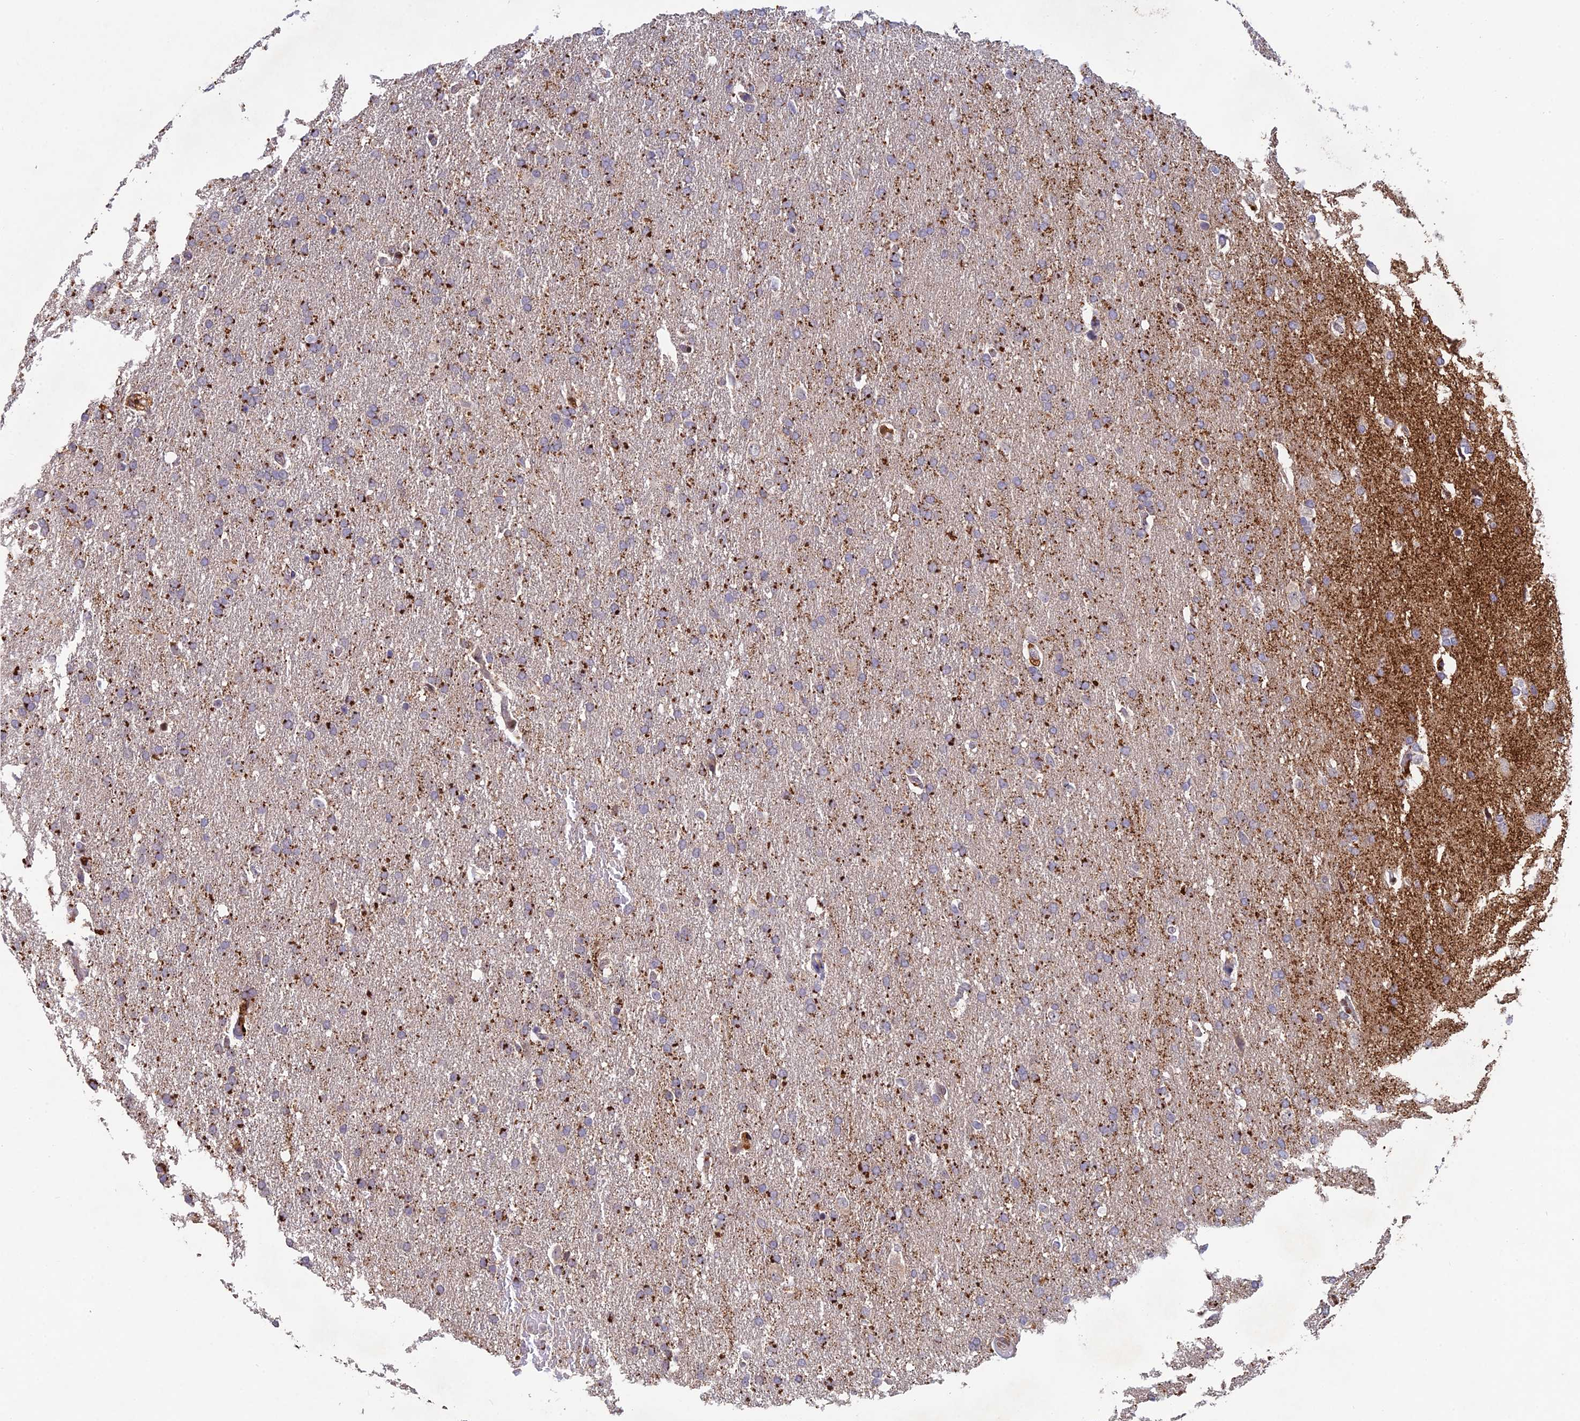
{"staining": {"intensity": "strong", "quantity": "25%-75%", "location": "cytoplasmic/membranous"}, "tissue": "glioma", "cell_type": "Tumor cells", "image_type": "cancer", "snomed": [{"axis": "morphology", "description": "Glioma, malignant, High grade"}, {"axis": "topography", "description": "Brain"}], "caption": "IHC micrograph of human glioma stained for a protein (brown), which shows high levels of strong cytoplasmic/membranous positivity in approximately 25%-75% of tumor cells.", "gene": "FOXS1", "patient": {"sex": "male", "age": 72}}